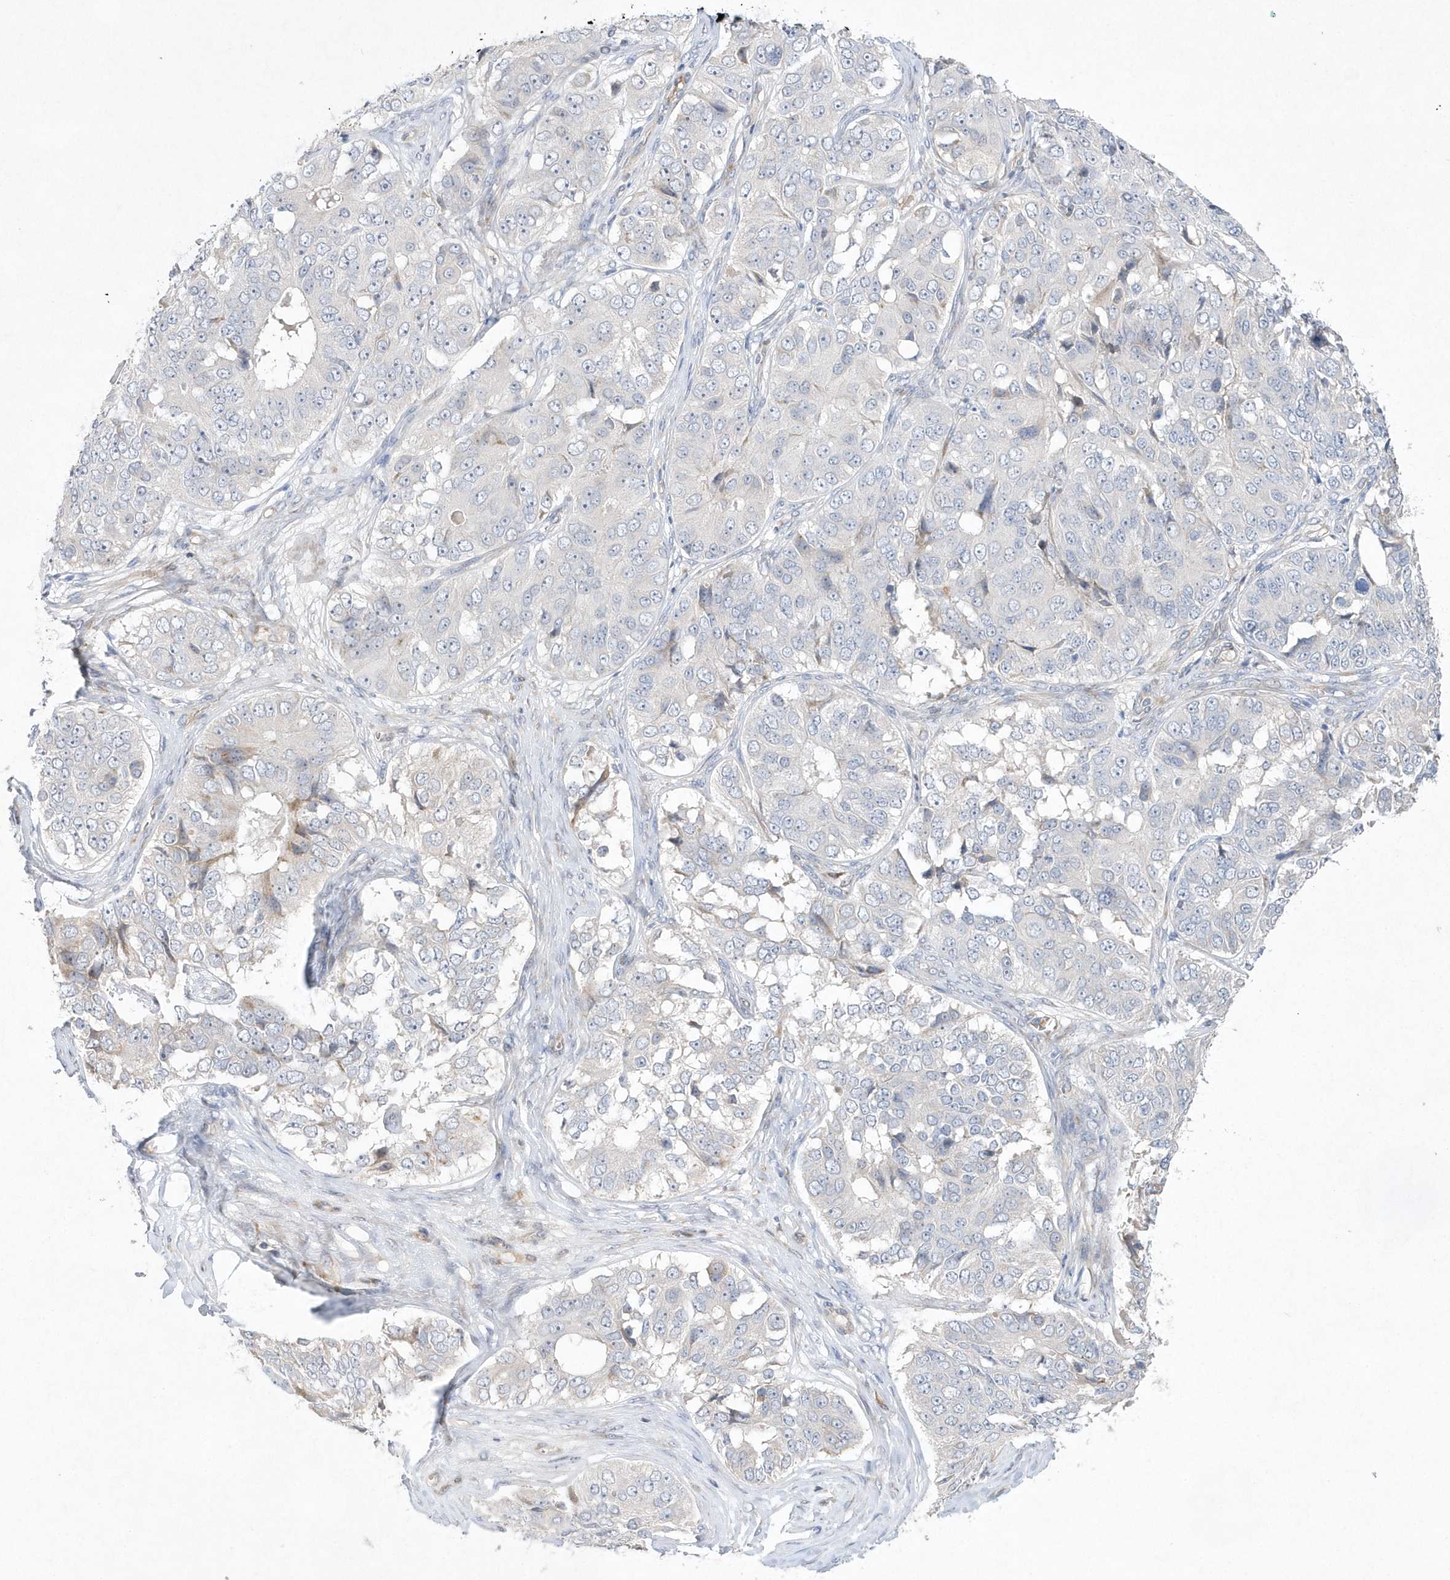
{"staining": {"intensity": "negative", "quantity": "none", "location": "none"}, "tissue": "ovarian cancer", "cell_type": "Tumor cells", "image_type": "cancer", "snomed": [{"axis": "morphology", "description": "Carcinoma, endometroid"}, {"axis": "topography", "description": "Ovary"}], "caption": "Ovarian endometroid carcinoma was stained to show a protein in brown. There is no significant expression in tumor cells.", "gene": "TMEM132B", "patient": {"sex": "female", "age": 51}}